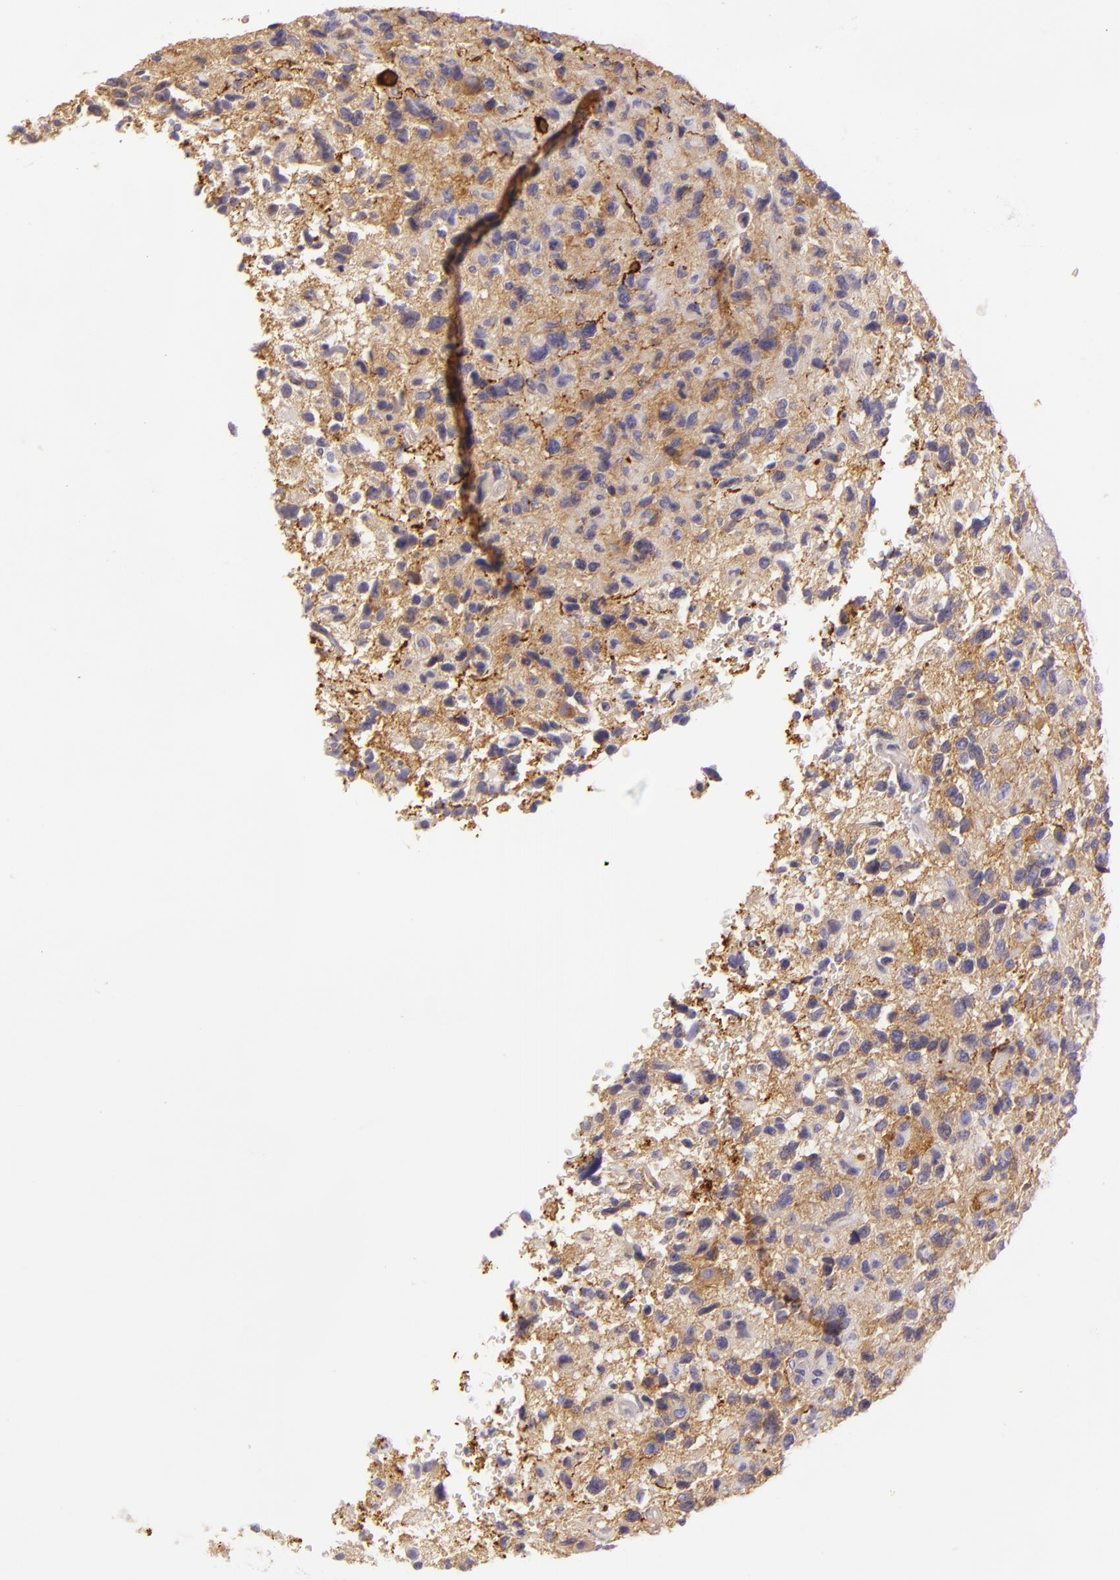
{"staining": {"intensity": "weak", "quantity": "<25%", "location": "cytoplasmic/membranous"}, "tissue": "glioma", "cell_type": "Tumor cells", "image_type": "cancer", "snomed": [{"axis": "morphology", "description": "Glioma, malignant, High grade"}, {"axis": "topography", "description": "Brain"}], "caption": "An IHC image of glioma is shown. There is no staining in tumor cells of glioma.", "gene": "ZC3H7B", "patient": {"sex": "female", "age": 60}}